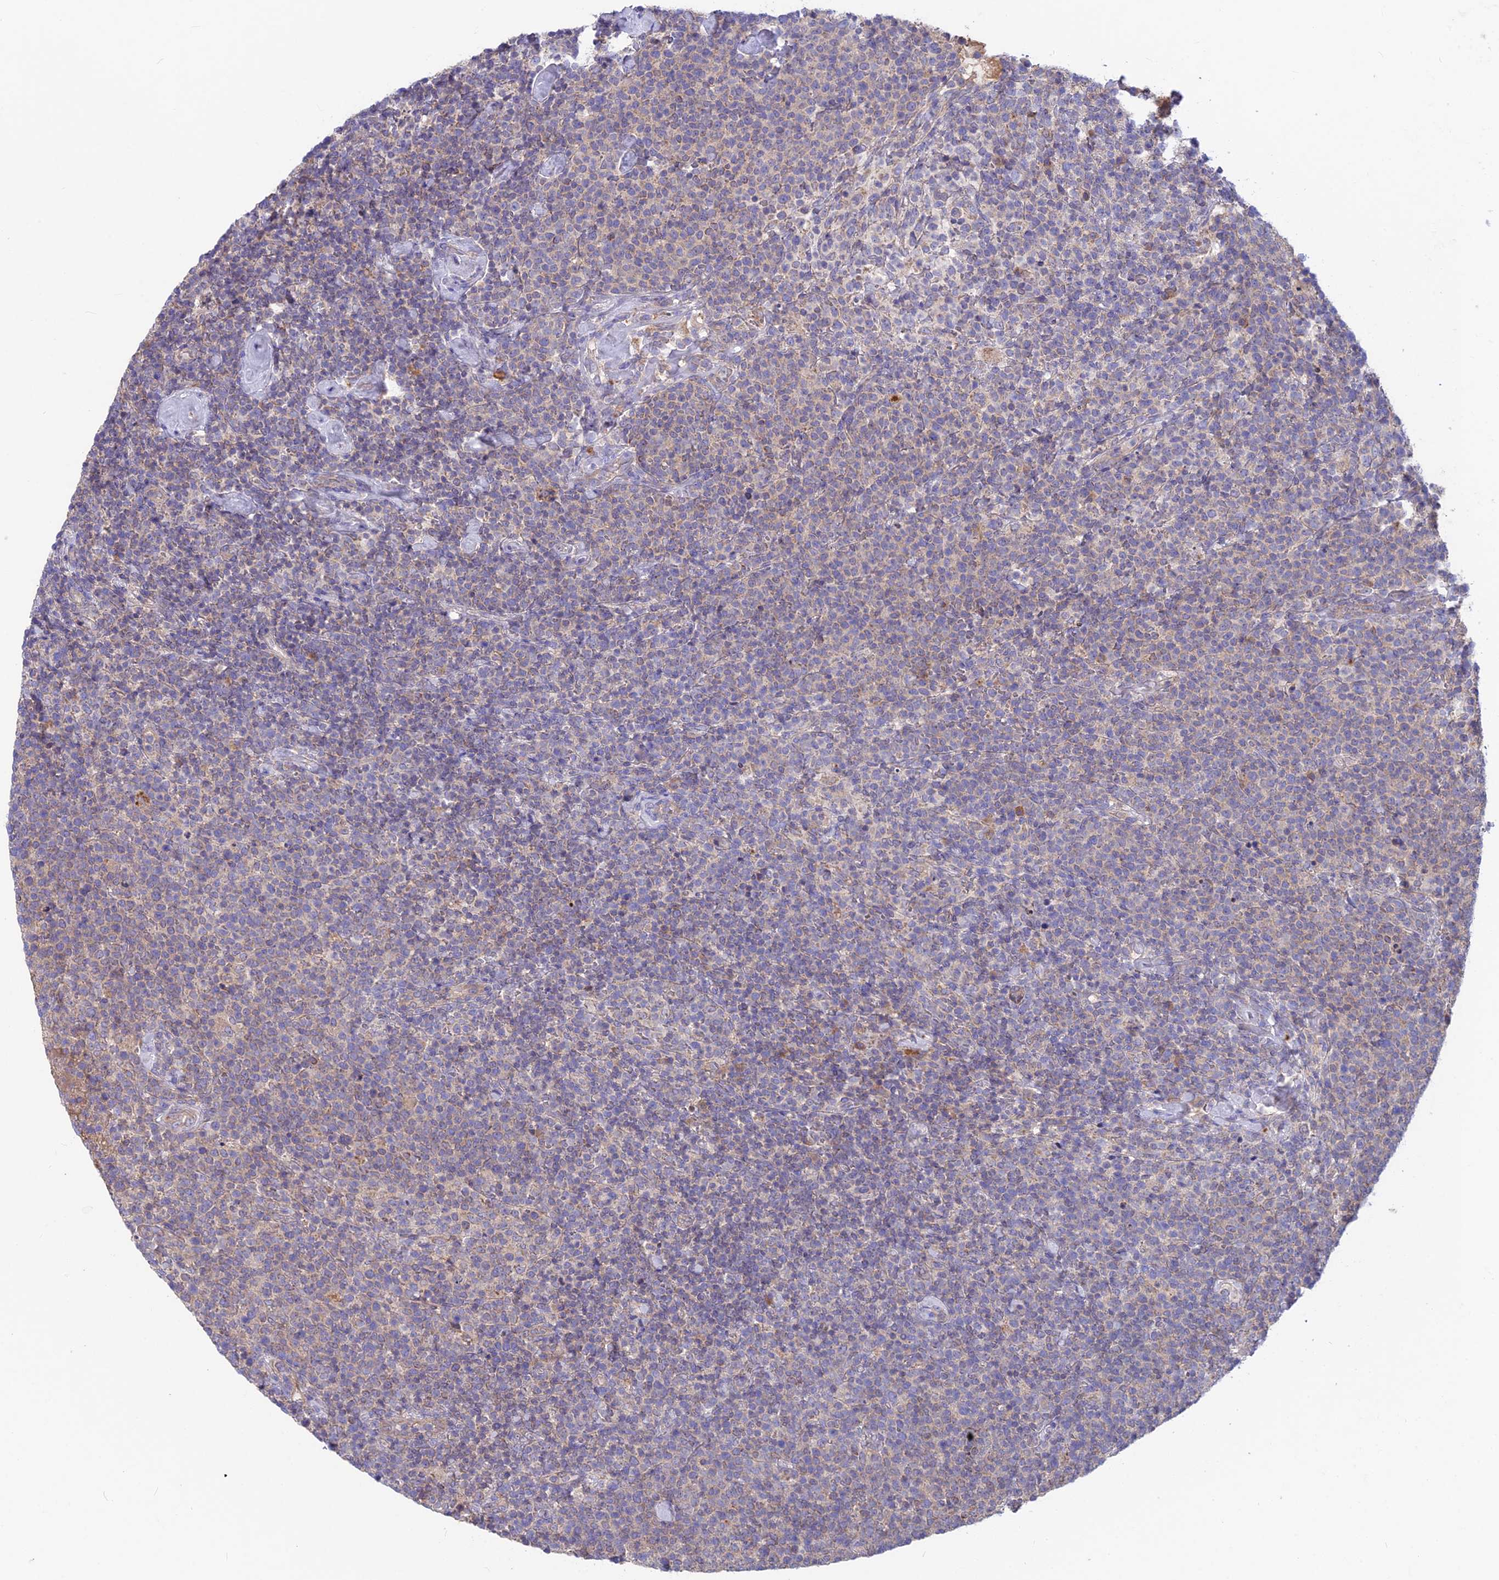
{"staining": {"intensity": "weak", "quantity": "25%-75%", "location": "cytoplasmic/membranous"}, "tissue": "lymphoma", "cell_type": "Tumor cells", "image_type": "cancer", "snomed": [{"axis": "morphology", "description": "Malignant lymphoma, non-Hodgkin's type, High grade"}, {"axis": "topography", "description": "Lymph node"}], "caption": "A low amount of weak cytoplasmic/membranous expression is identified in about 25%-75% of tumor cells in lymphoma tissue. Immunohistochemistry (ihc) stains the protein of interest in brown and the nuclei are stained blue.", "gene": "PZP", "patient": {"sex": "male", "age": 61}}